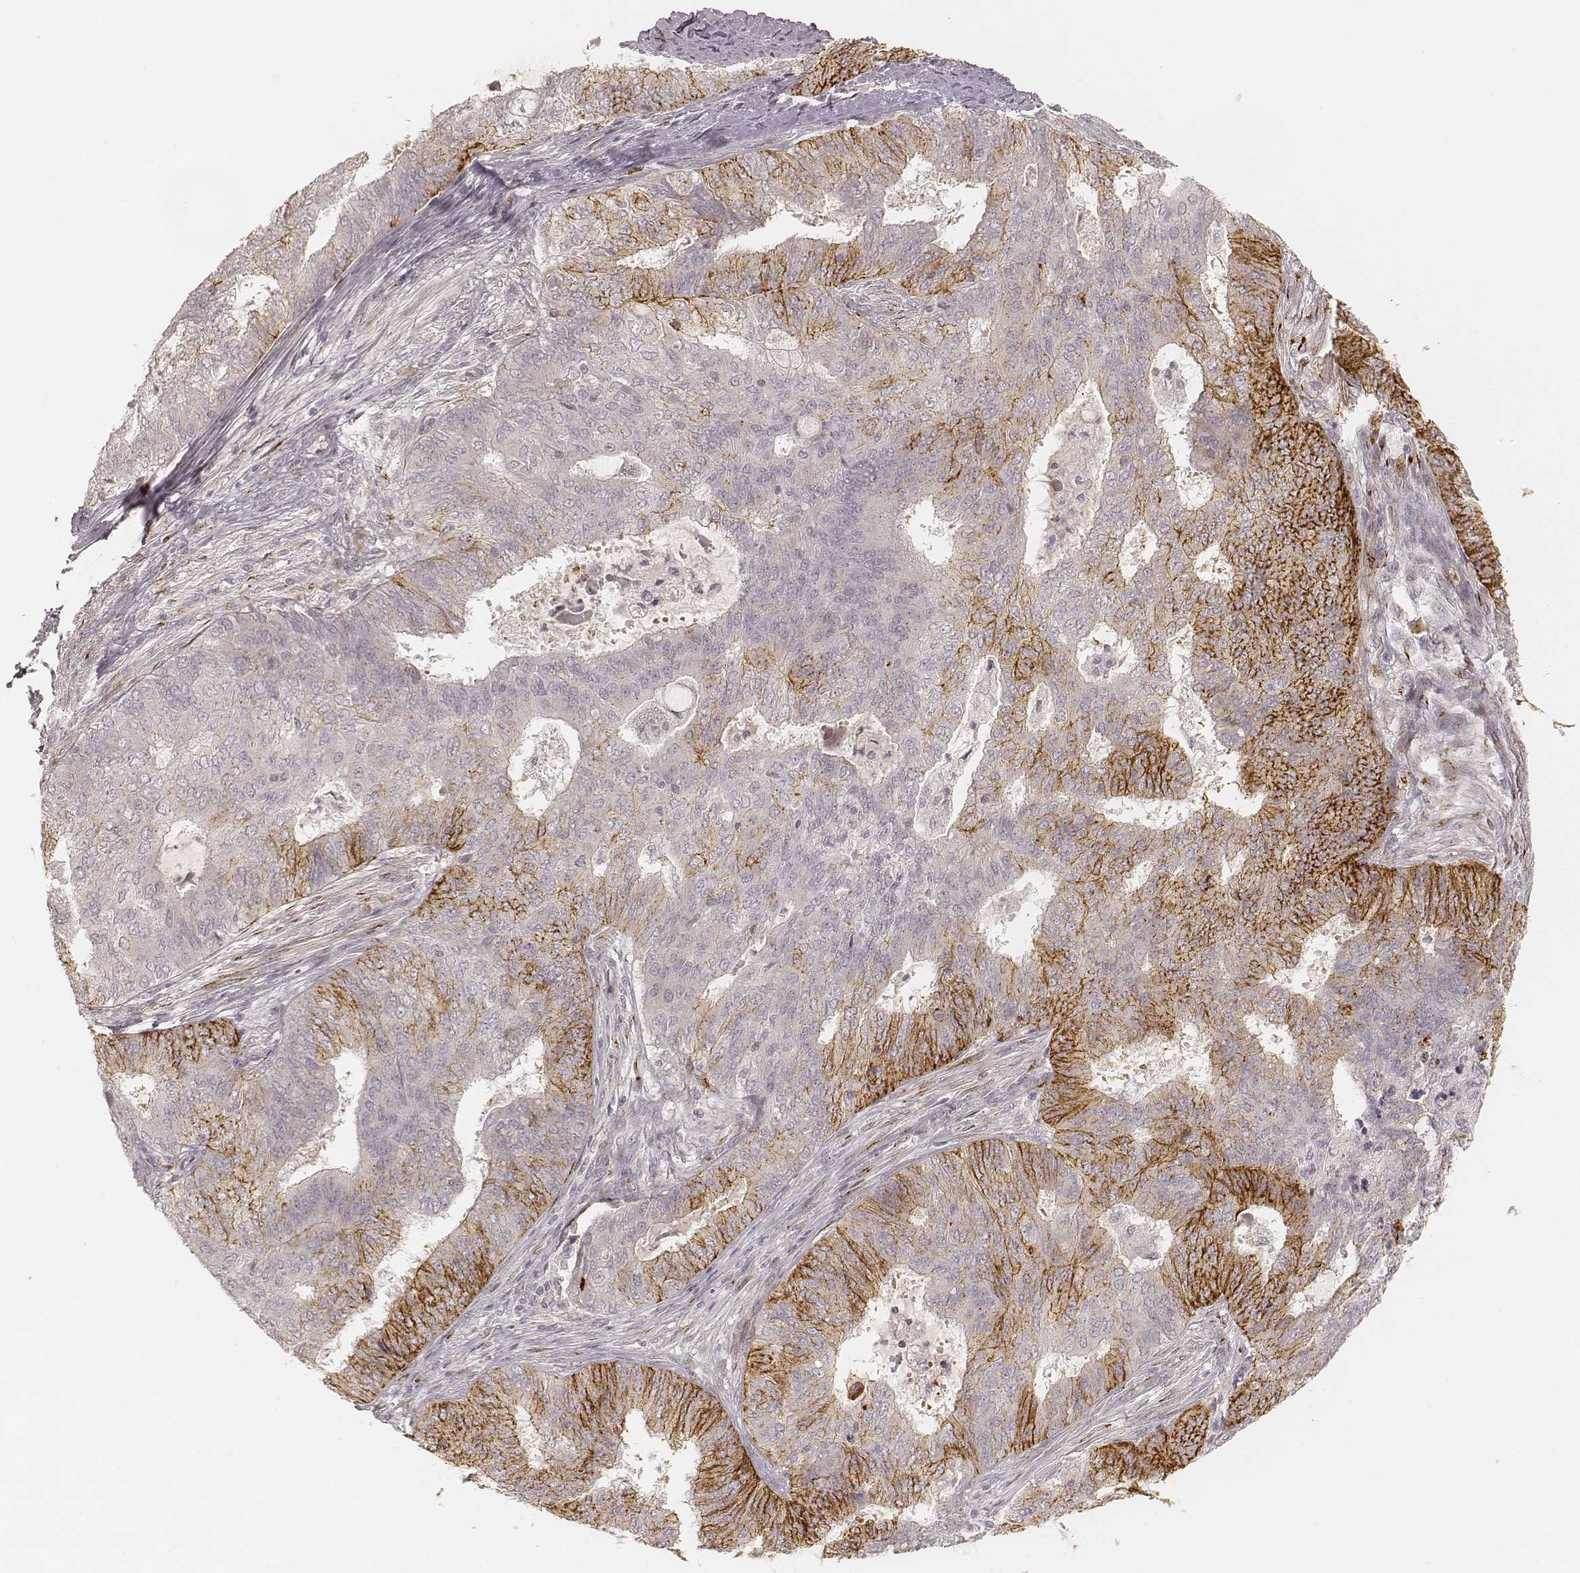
{"staining": {"intensity": "strong", "quantity": "25%-75%", "location": "cytoplasmic/membranous"}, "tissue": "endometrial cancer", "cell_type": "Tumor cells", "image_type": "cancer", "snomed": [{"axis": "morphology", "description": "Adenocarcinoma, NOS"}, {"axis": "topography", "description": "Endometrium"}], "caption": "High-power microscopy captured an immunohistochemistry (IHC) histopathology image of endometrial cancer (adenocarcinoma), revealing strong cytoplasmic/membranous expression in approximately 25%-75% of tumor cells. (IHC, brightfield microscopy, high magnification).", "gene": "GORASP2", "patient": {"sex": "female", "age": 62}}